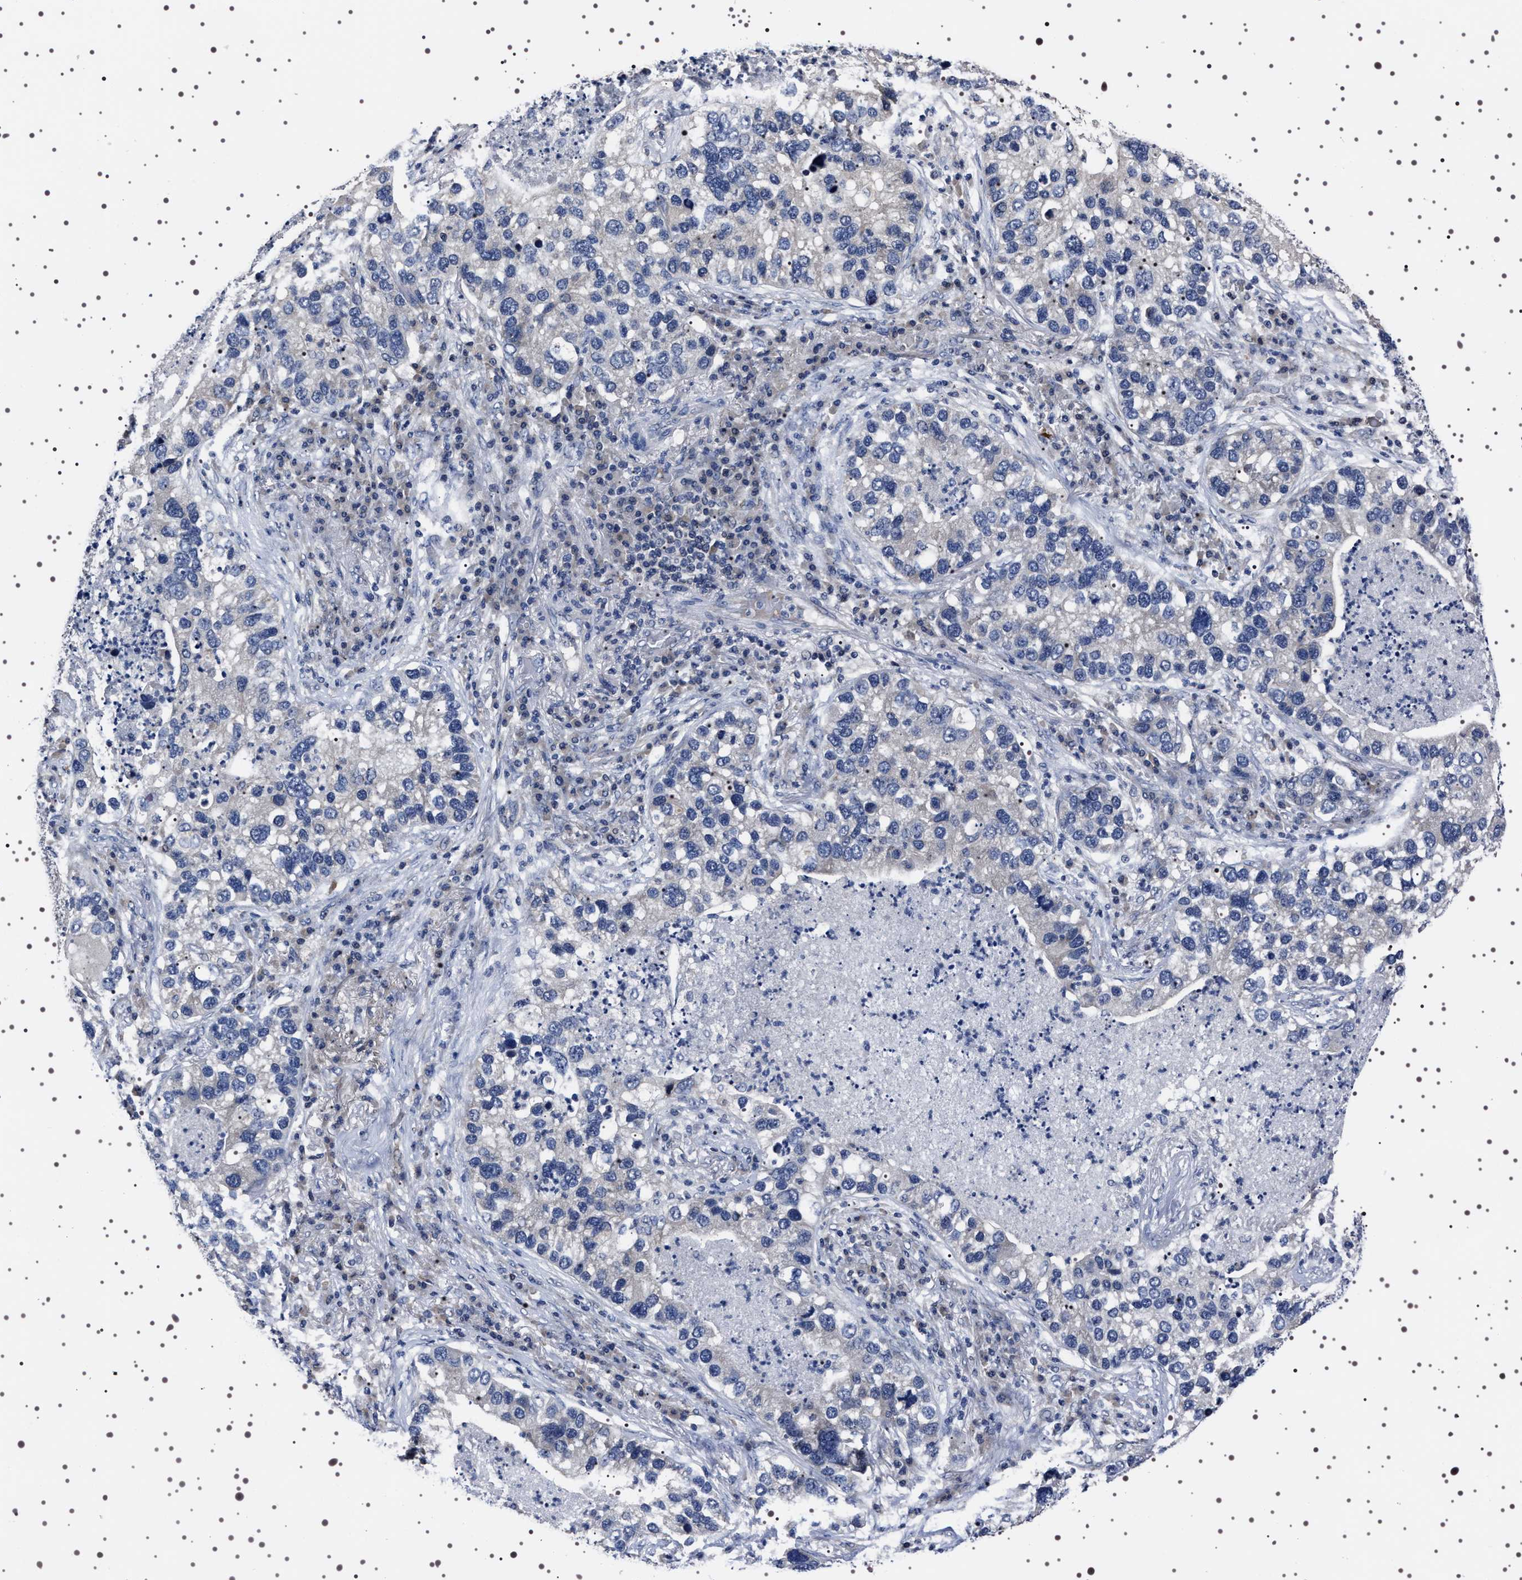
{"staining": {"intensity": "negative", "quantity": "none", "location": "none"}, "tissue": "lung cancer", "cell_type": "Tumor cells", "image_type": "cancer", "snomed": [{"axis": "morphology", "description": "Normal tissue, NOS"}, {"axis": "morphology", "description": "Adenocarcinoma, NOS"}, {"axis": "topography", "description": "Bronchus"}, {"axis": "topography", "description": "Lung"}], "caption": "Tumor cells are negative for brown protein staining in lung cancer.", "gene": "TARBP1", "patient": {"sex": "male", "age": 54}}